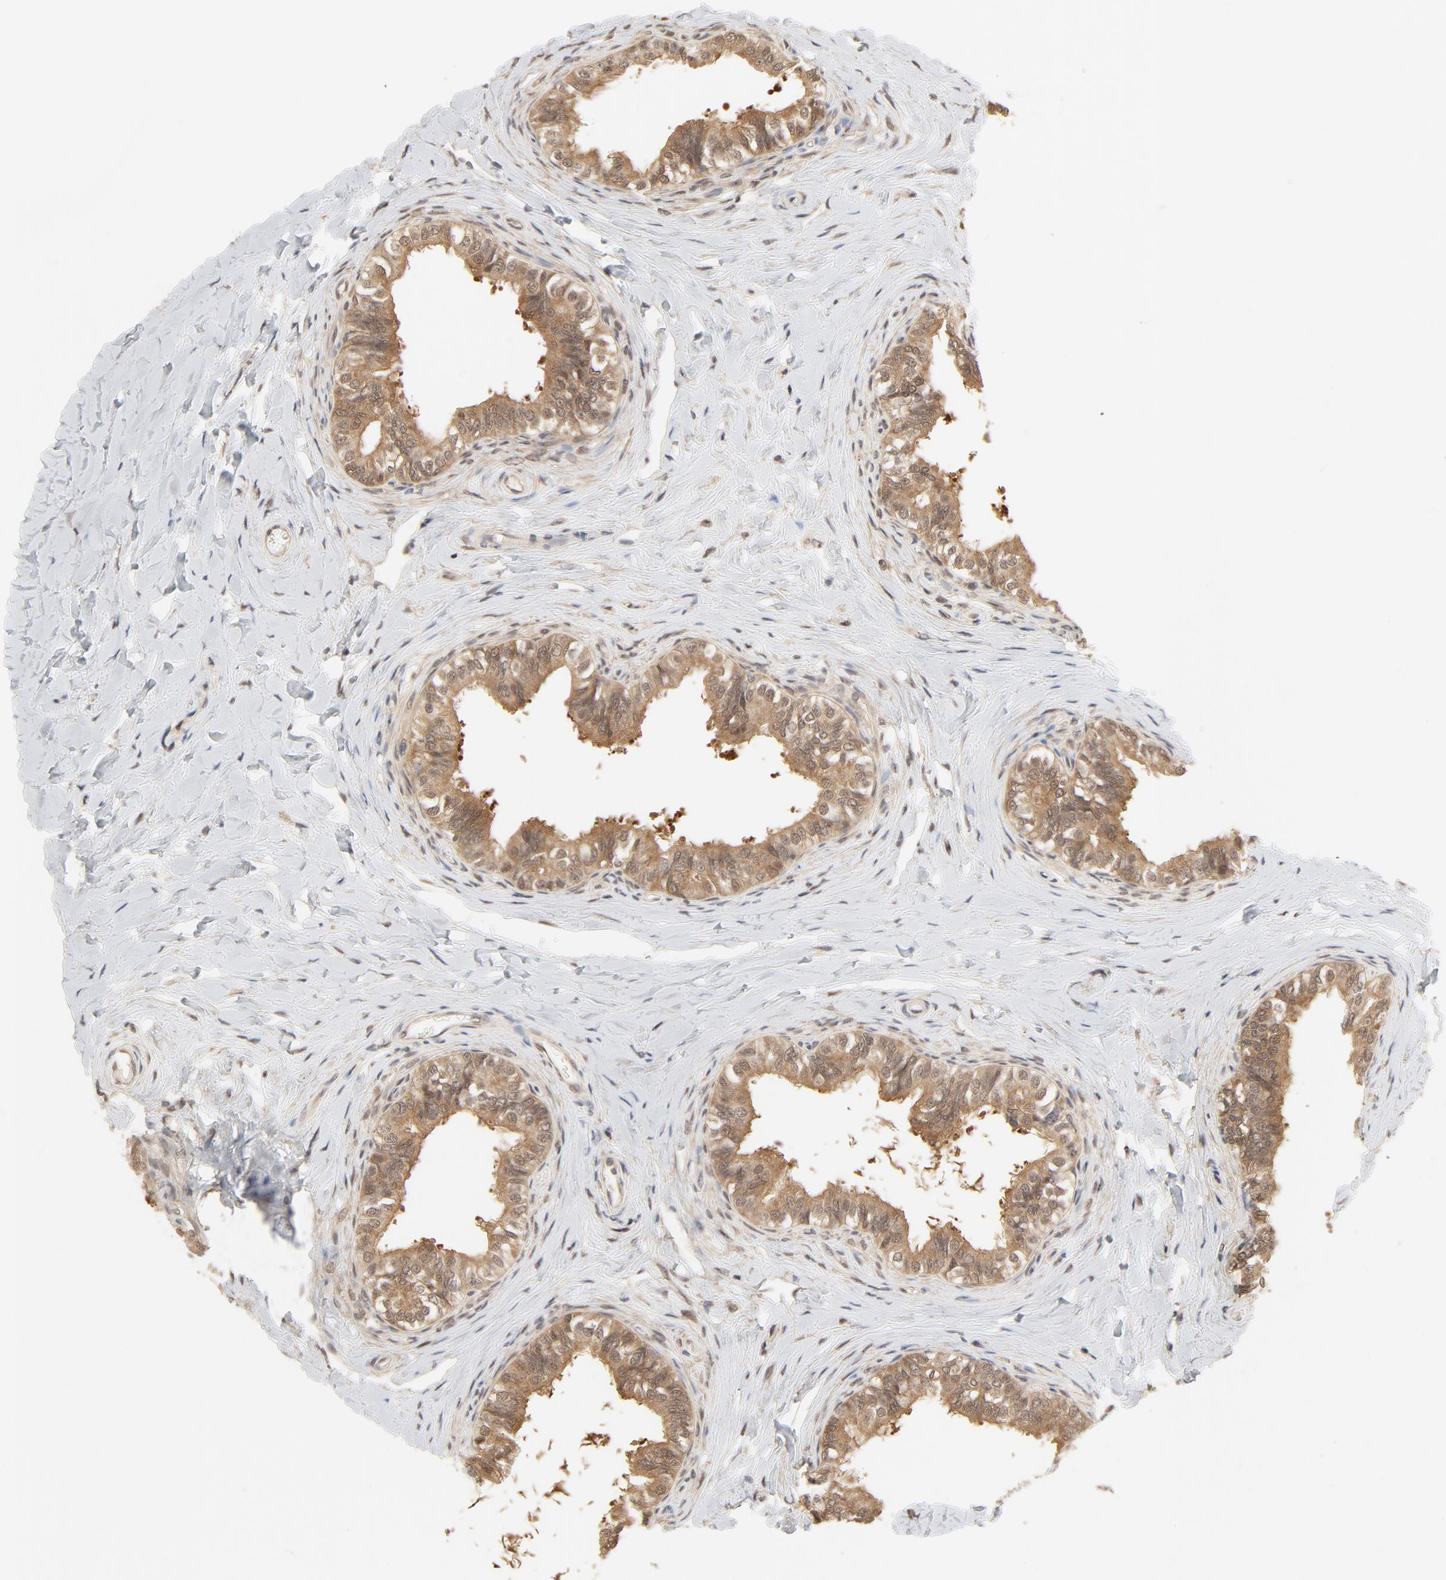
{"staining": {"intensity": "moderate", "quantity": "25%-75%", "location": "cytoplasmic/membranous,nuclear"}, "tissue": "epididymis", "cell_type": "Glandular cells", "image_type": "normal", "snomed": [{"axis": "morphology", "description": "Normal tissue, NOS"}, {"axis": "topography", "description": "Soft tissue"}, {"axis": "topography", "description": "Epididymis"}], "caption": "Immunohistochemistry (IHC) (DAB (3,3'-diaminobenzidine)) staining of unremarkable human epididymis shows moderate cytoplasmic/membranous,nuclear protein expression in approximately 25%-75% of glandular cells. (Brightfield microscopy of DAB IHC at high magnification).", "gene": "NEDD8", "patient": {"sex": "male", "age": 26}}